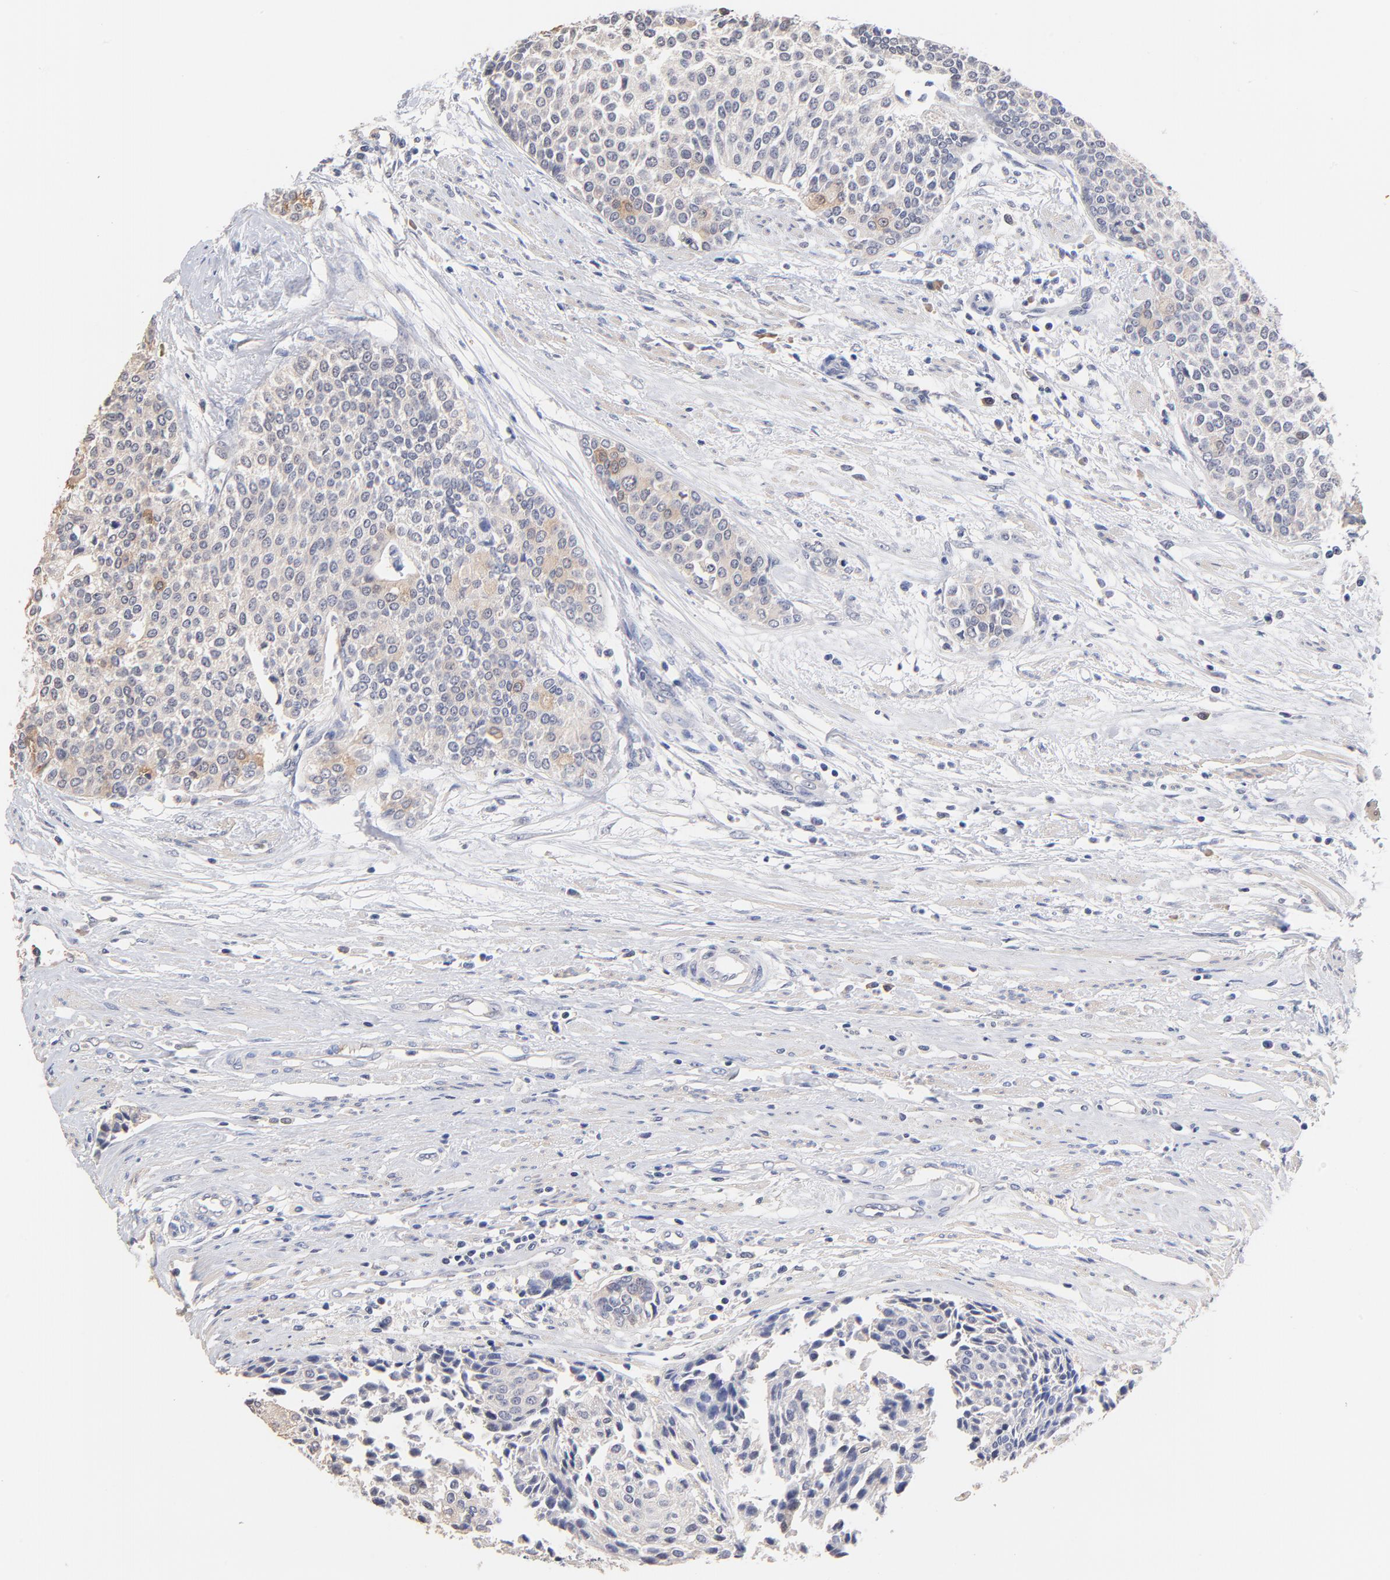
{"staining": {"intensity": "weak", "quantity": "<25%", "location": "cytoplasmic/membranous"}, "tissue": "urothelial cancer", "cell_type": "Tumor cells", "image_type": "cancer", "snomed": [{"axis": "morphology", "description": "Urothelial carcinoma, Low grade"}, {"axis": "topography", "description": "Urinary bladder"}], "caption": "This is a micrograph of immunohistochemistry staining of low-grade urothelial carcinoma, which shows no staining in tumor cells. (Stains: DAB (3,3'-diaminobenzidine) immunohistochemistry (IHC) with hematoxylin counter stain, Microscopy: brightfield microscopy at high magnification).", "gene": "TWNK", "patient": {"sex": "female", "age": 73}}